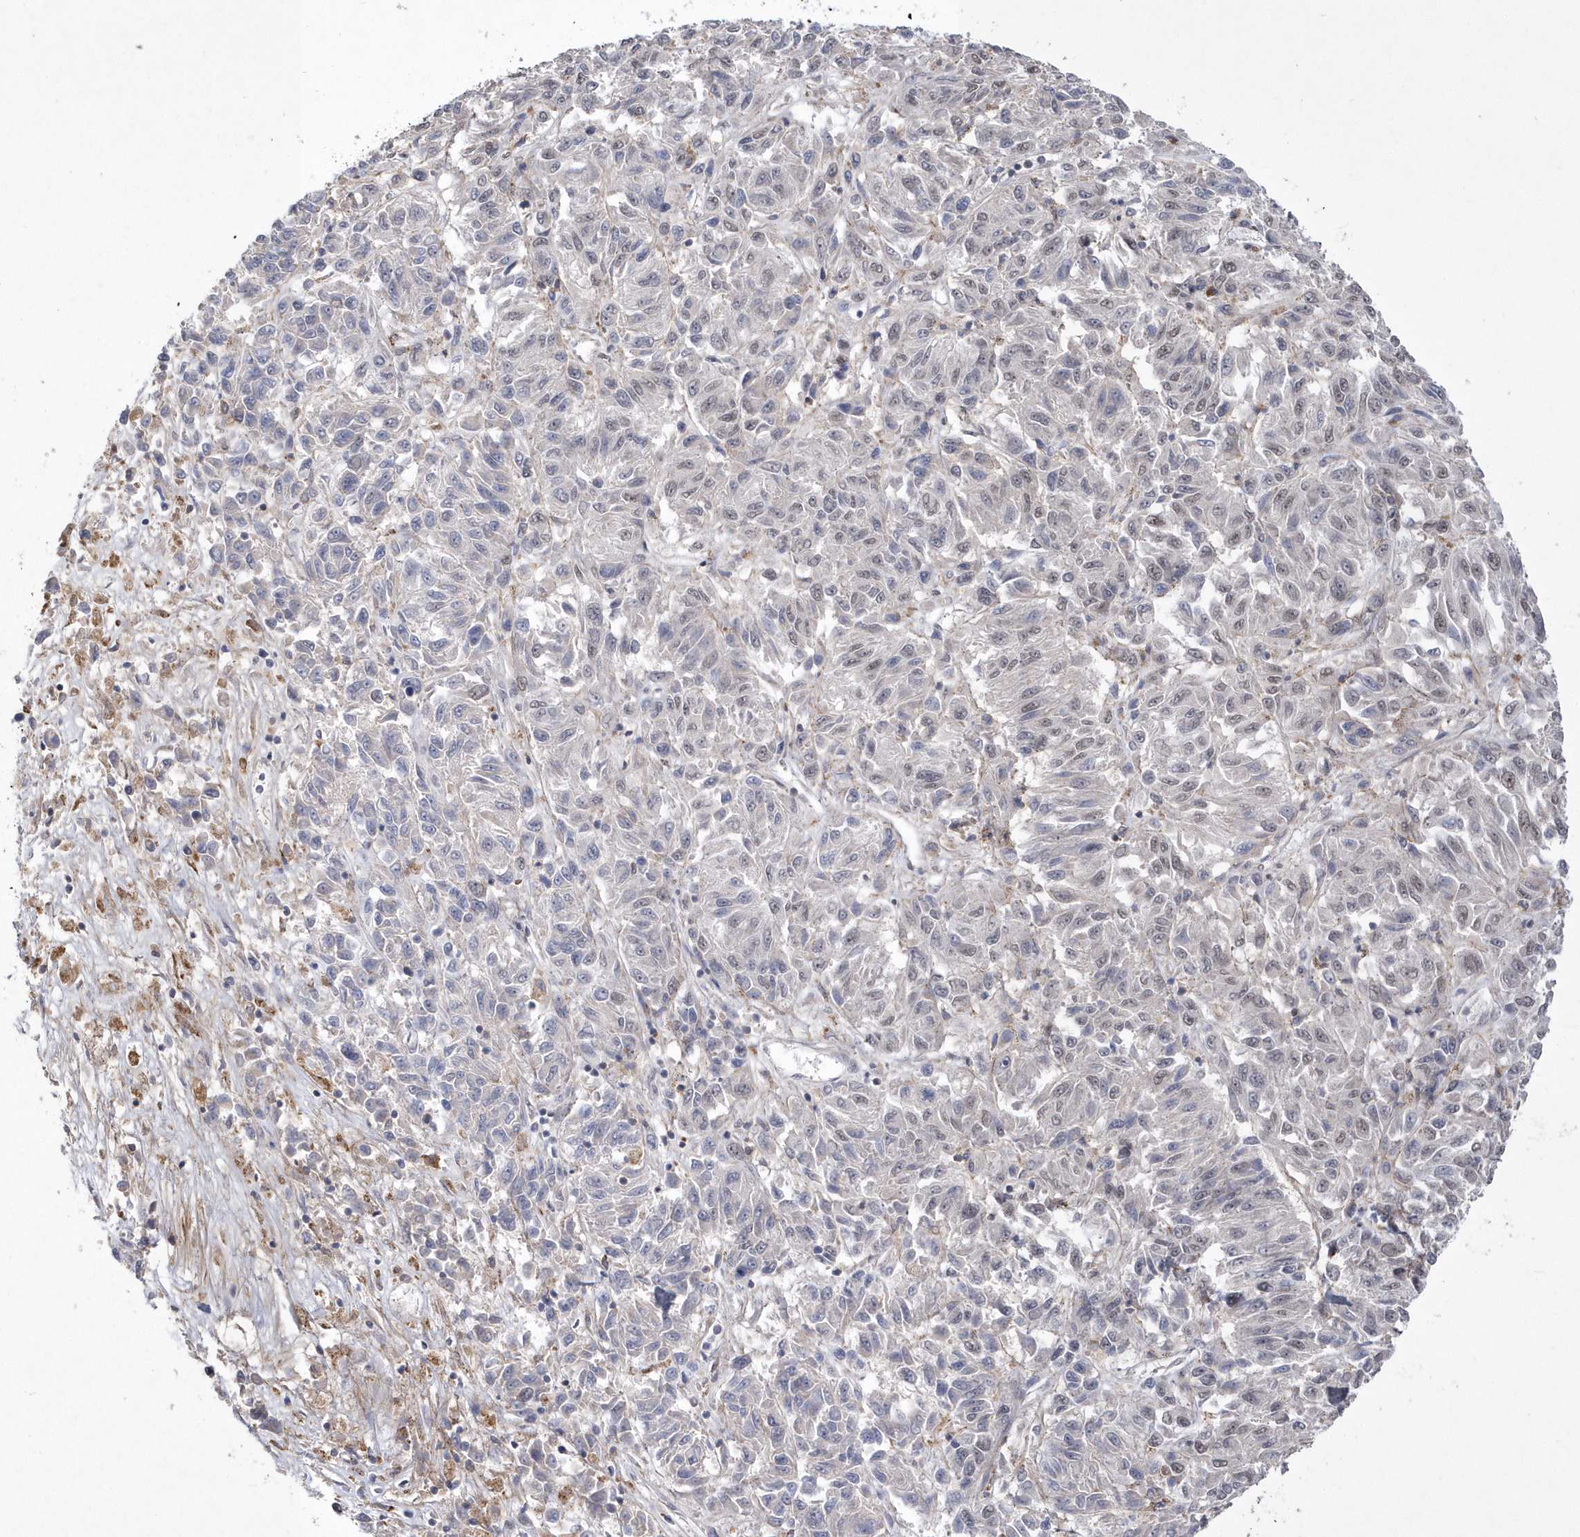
{"staining": {"intensity": "negative", "quantity": "none", "location": "none"}, "tissue": "melanoma", "cell_type": "Tumor cells", "image_type": "cancer", "snomed": [{"axis": "morphology", "description": "Malignant melanoma, Metastatic site"}, {"axis": "topography", "description": "Lung"}], "caption": "The immunohistochemistry photomicrograph has no significant staining in tumor cells of melanoma tissue.", "gene": "BOD1L1", "patient": {"sex": "male", "age": 64}}